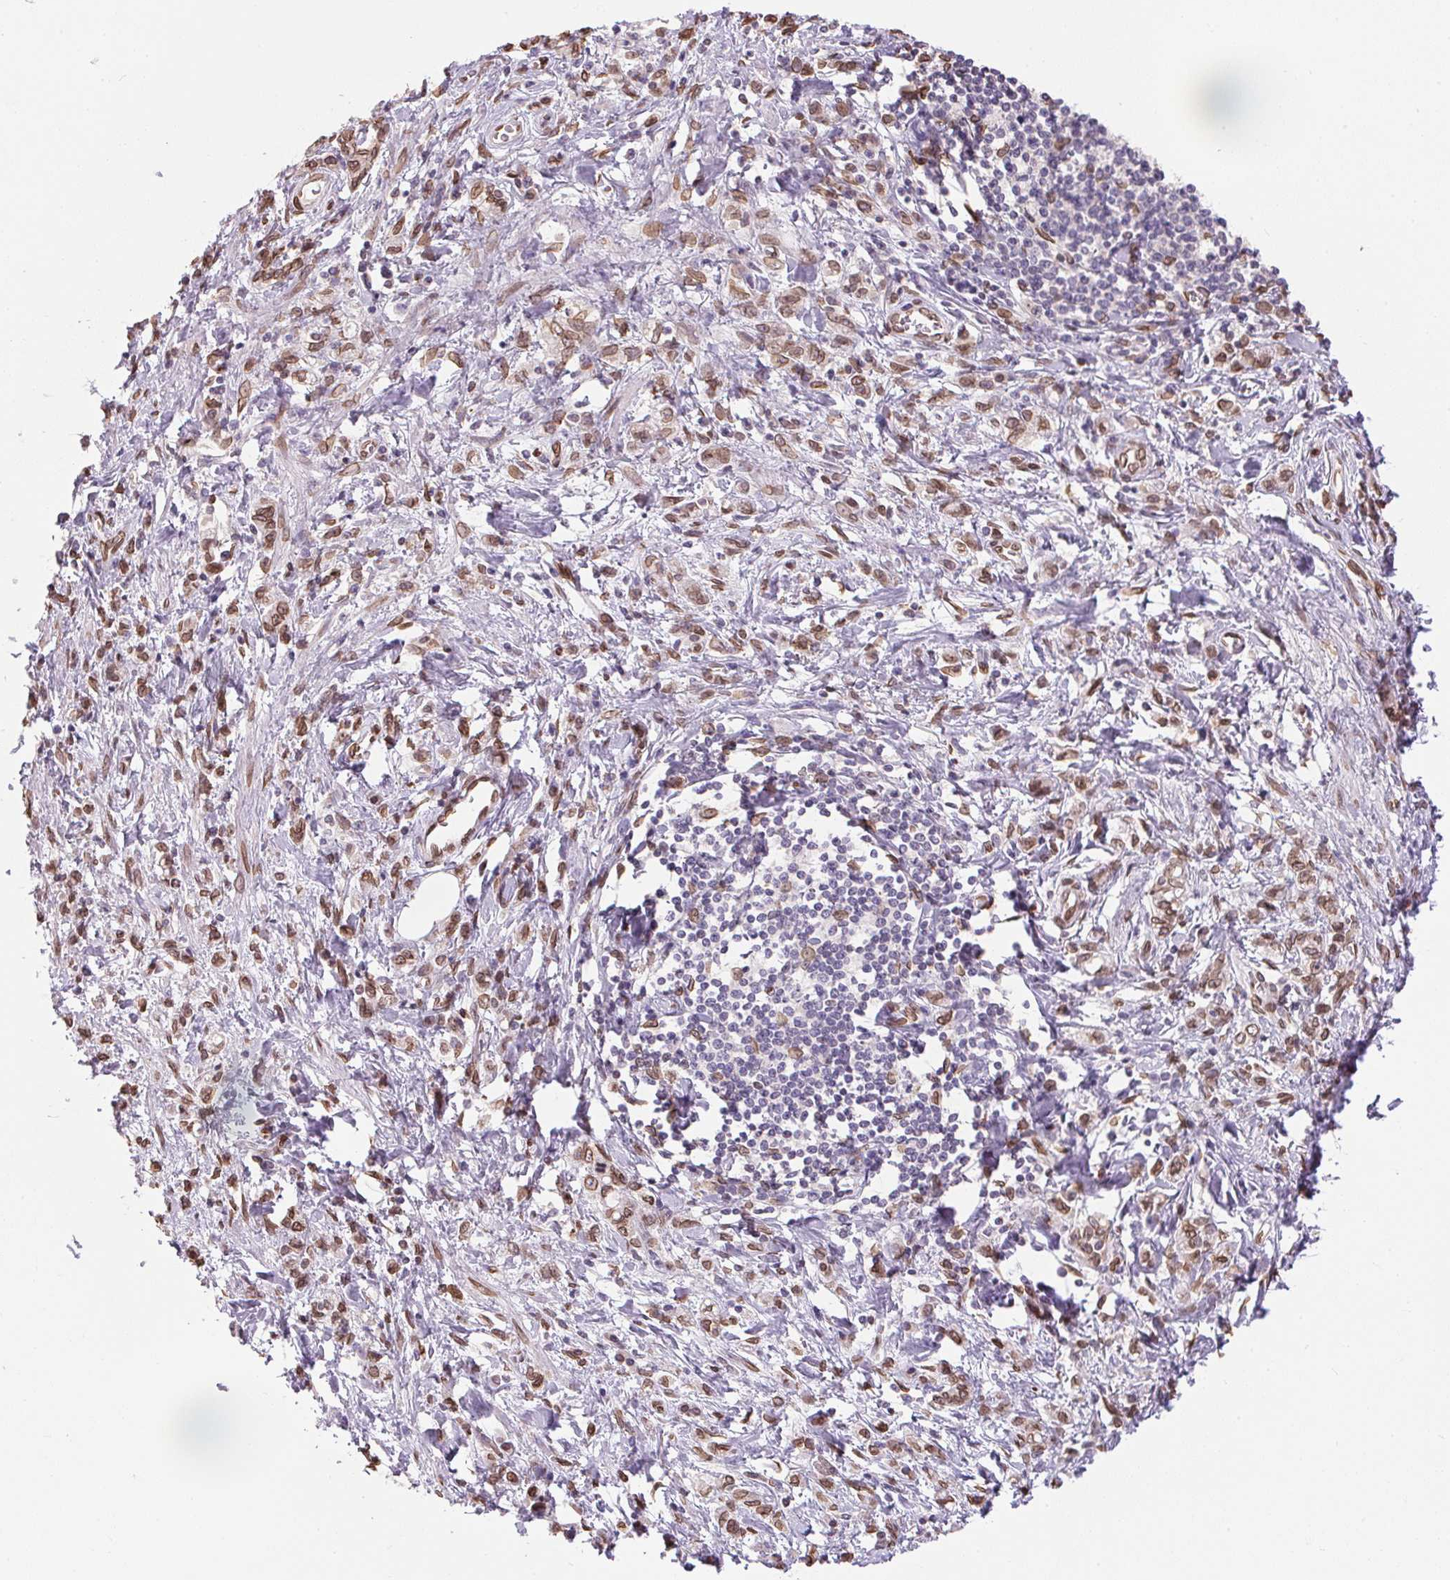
{"staining": {"intensity": "moderate", "quantity": ">75%", "location": "cytoplasmic/membranous,nuclear"}, "tissue": "stomach cancer", "cell_type": "Tumor cells", "image_type": "cancer", "snomed": [{"axis": "morphology", "description": "Adenocarcinoma, NOS"}, {"axis": "topography", "description": "Stomach"}], "caption": "Tumor cells reveal medium levels of moderate cytoplasmic/membranous and nuclear staining in approximately >75% of cells in human stomach cancer (adenocarcinoma). (IHC, brightfield microscopy, high magnification).", "gene": "TMEM175", "patient": {"sex": "male", "age": 77}}